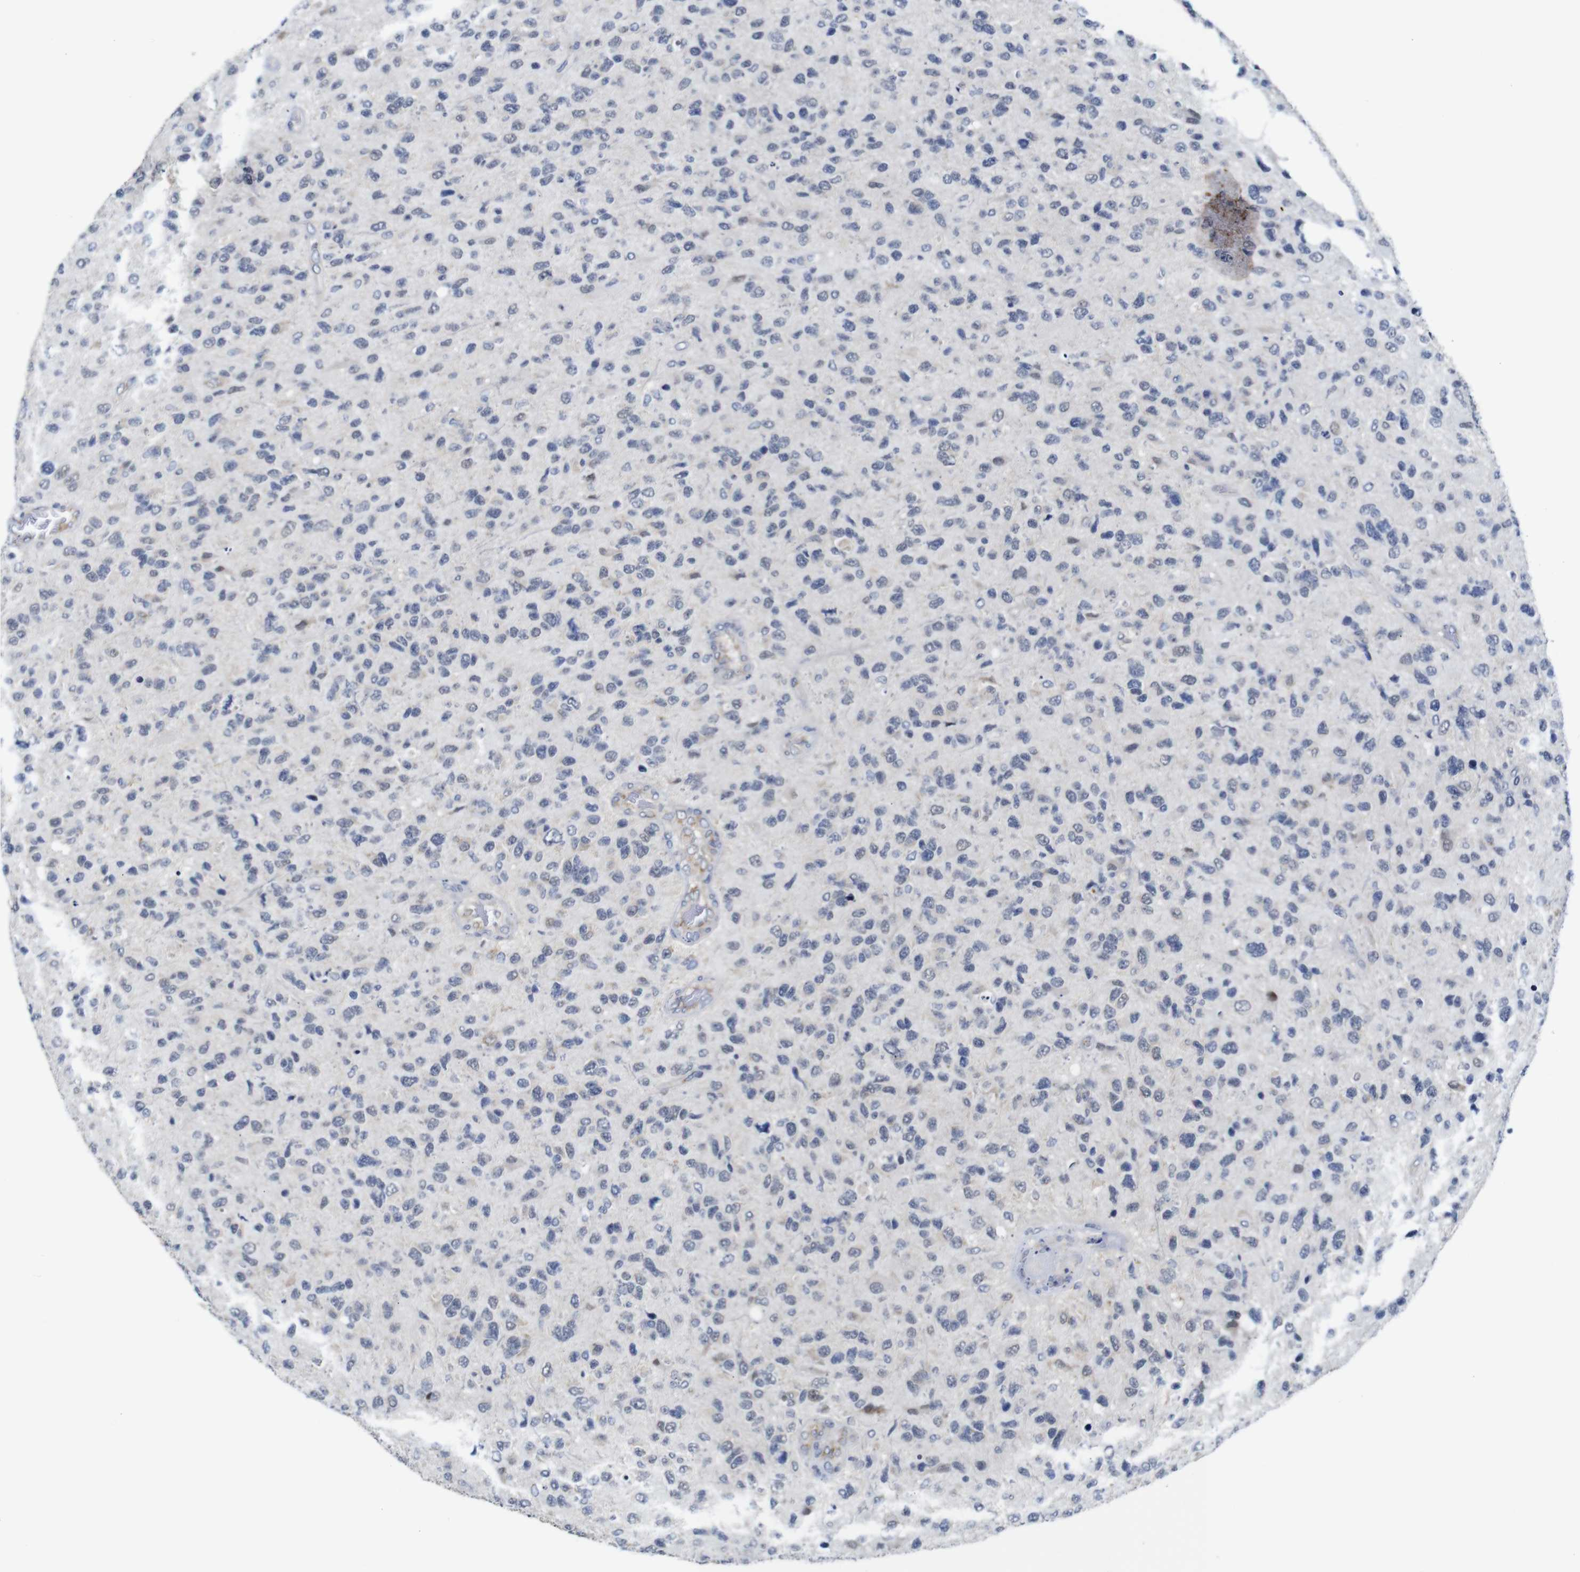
{"staining": {"intensity": "negative", "quantity": "none", "location": "none"}, "tissue": "glioma", "cell_type": "Tumor cells", "image_type": "cancer", "snomed": [{"axis": "morphology", "description": "Glioma, malignant, High grade"}, {"axis": "topography", "description": "Brain"}], "caption": "Image shows no significant protein staining in tumor cells of glioma.", "gene": "FURIN", "patient": {"sex": "female", "age": 58}}